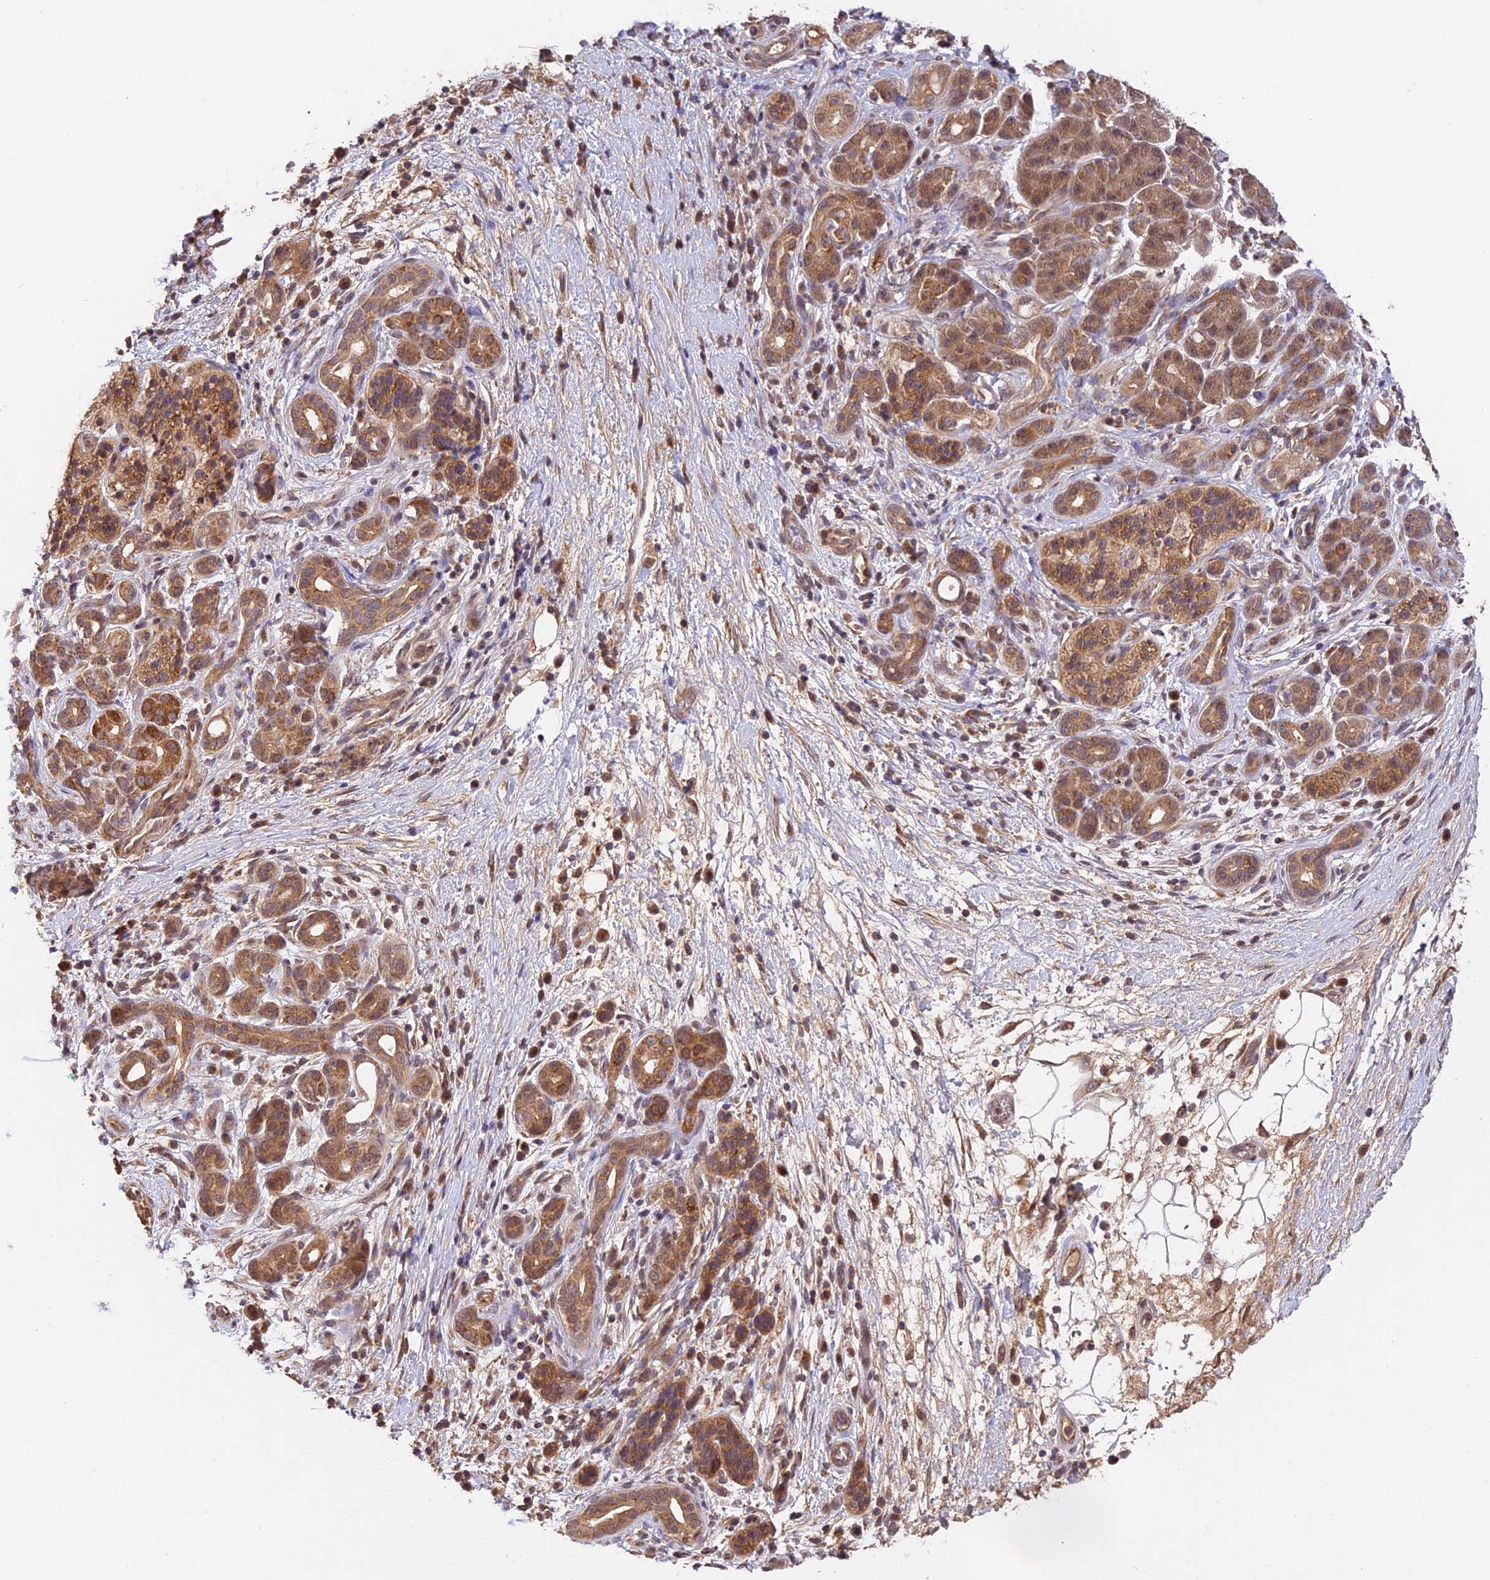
{"staining": {"intensity": "moderate", "quantity": ">75%", "location": "cytoplasmic/membranous,nuclear"}, "tissue": "pancreatic cancer", "cell_type": "Tumor cells", "image_type": "cancer", "snomed": [{"axis": "morphology", "description": "Adenocarcinoma, NOS"}, {"axis": "topography", "description": "Pancreas"}], "caption": "Human adenocarcinoma (pancreatic) stained with a brown dye exhibits moderate cytoplasmic/membranous and nuclear positive expression in about >75% of tumor cells.", "gene": "MNS1", "patient": {"sex": "male", "age": 78}}